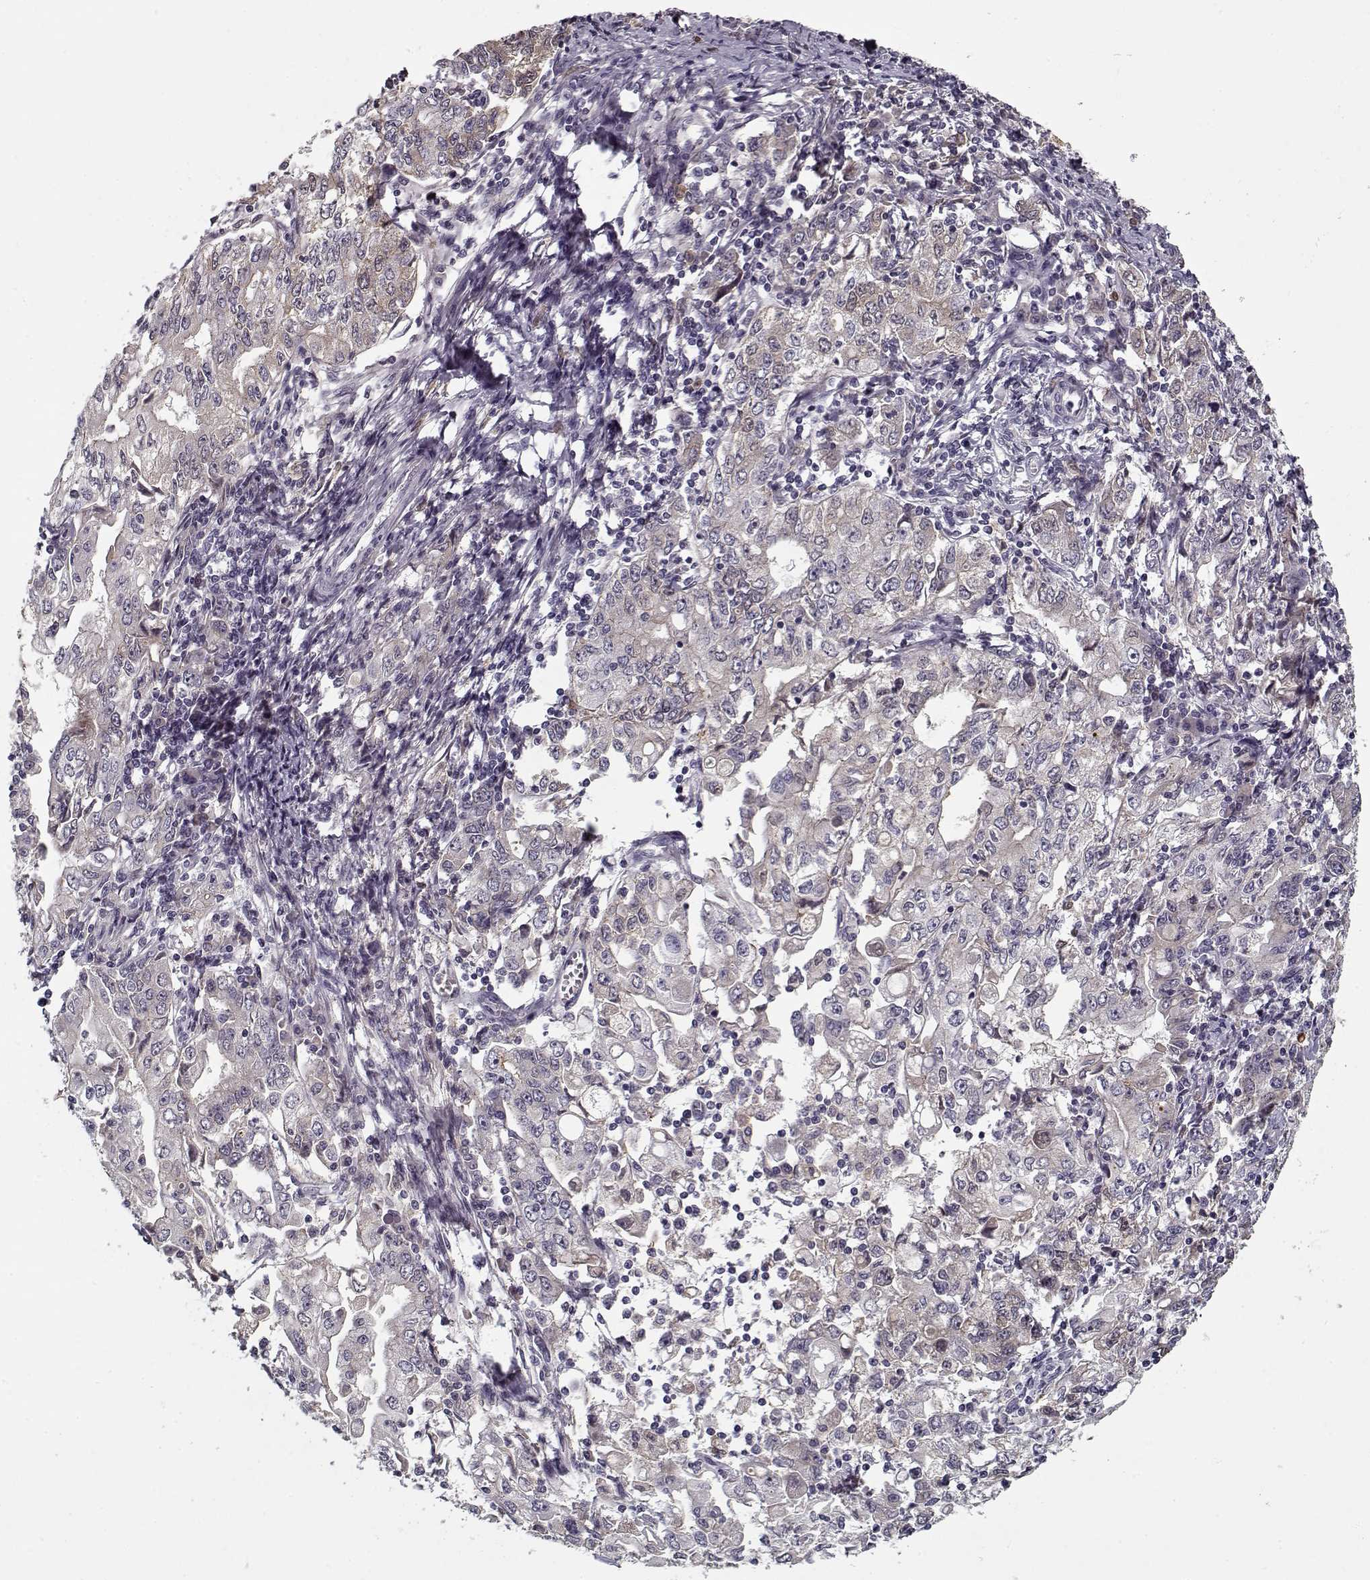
{"staining": {"intensity": "negative", "quantity": "none", "location": "none"}, "tissue": "stomach cancer", "cell_type": "Tumor cells", "image_type": "cancer", "snomed": [{"axis": "morphology", "description": "Adenocarcinoma, NOS"}, {"axis": "topography", "description": "Stomach, lower"}], "caption": "This image is of stomach cancer (adenocarcinoma) stained with IHC to label a protein in brown with the nuclei are counter-stained blue. There is no expression in tumor cells. (DAB (3,3'-diaminobenzidine) IHC, high magnification).", "gene": "AFM", "patient": {"sex": "female", "age": 72}}